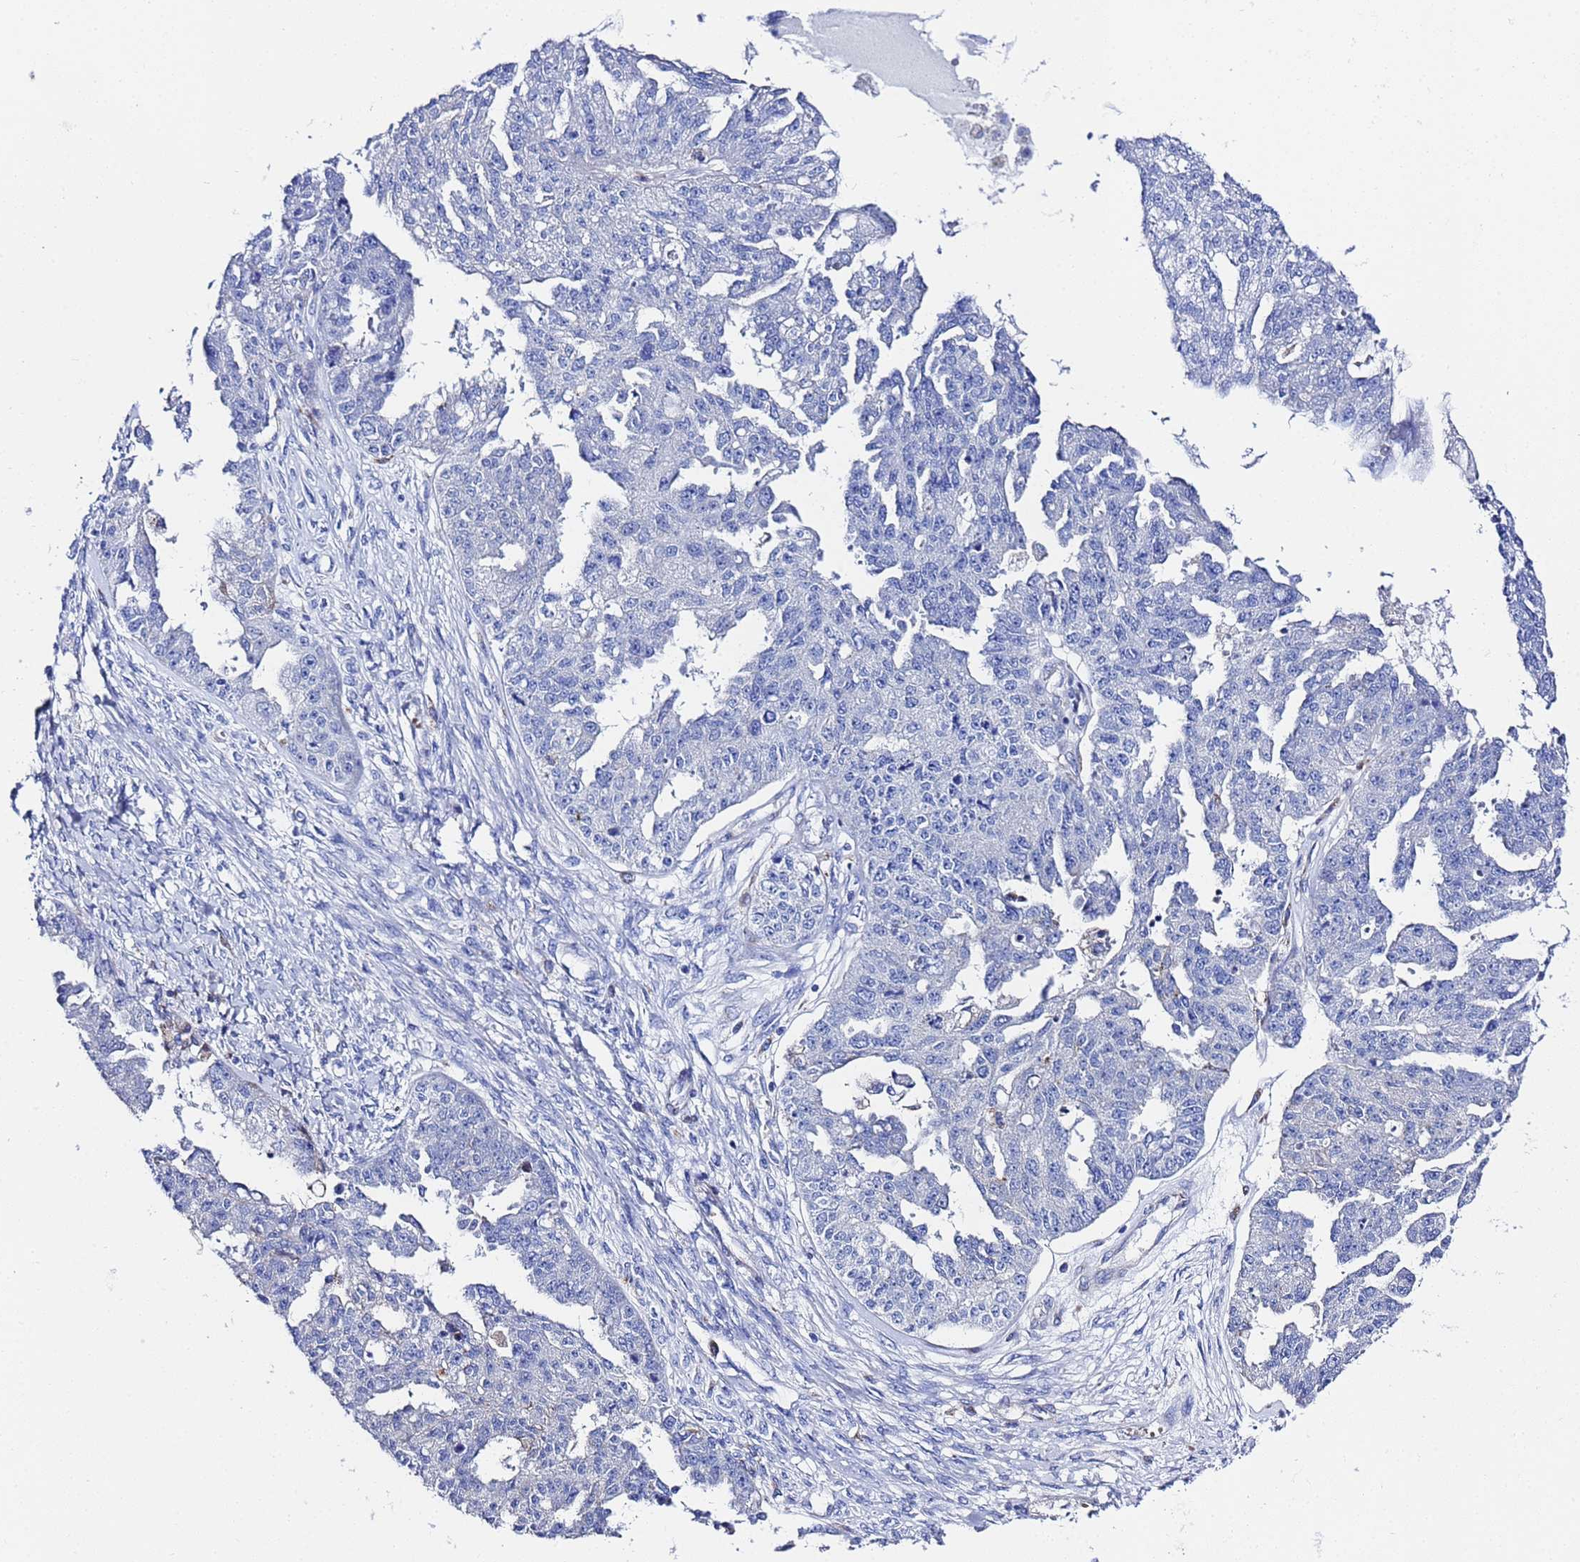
{"staining": {"intensity": "negative", "quantity": "none", "location": "none"}, "tissue": "ovarian cancer", "cell_type": "Tumor cells", "image_type": "cancer", "snomed": [{"axis": "morphology", "description": "Cystadenocarcinoma, serous, NOS"}, {"axis": "topography", "description": "Ovary"}], "caption": "This image is of ovarian serous cystadenocarcinoma stained with immunohistochemistry to label a protein in brown with the nuclei are counter-stained blue. There is no positivity in tumor cells.", "gene": "ZNF26", "patient": {"sex": "female", "age": 58}}